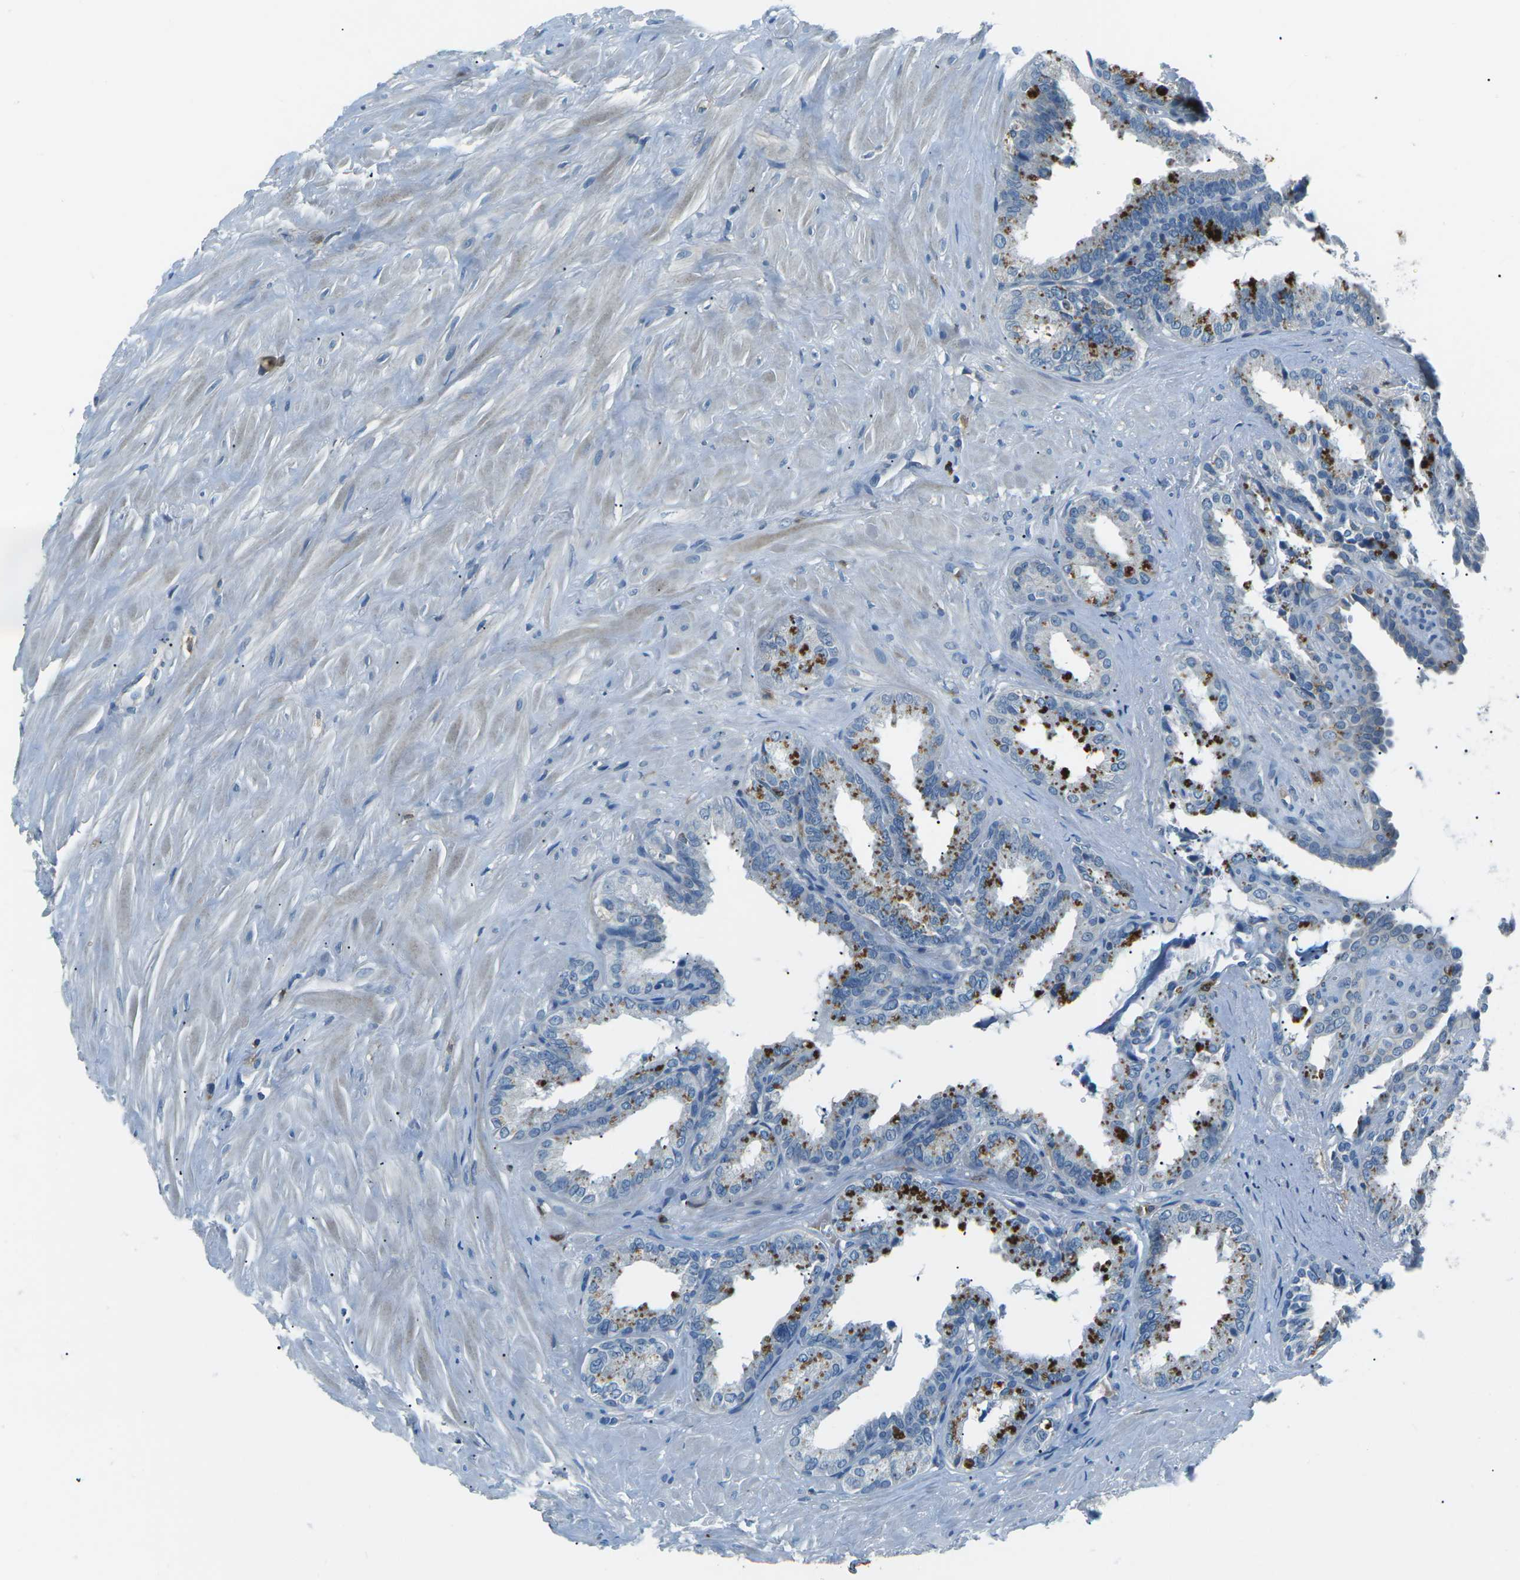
{"staining": {"intensity": "moderate", "quantity": "25%-75%", "location": "cytoplasmic/membranous"}, "tissue": "seminal vesicle", "cell_type": "Glandular cells", "image_type": "normal", "snomed": [{"axis": "morphology", "description": "Normal tissue, NOS"}, {"axis": "topography", "description": "Seminal veicle"}], "caption": "Immunohistochemistry (IHC) of normal seminal vesicle displays medium levels of moderate cytoplasmic/membranous positivity in about 25%-75% of glandular cells.", "gene": "CD1D", "patient": {"sex": "male", "age": 64}}